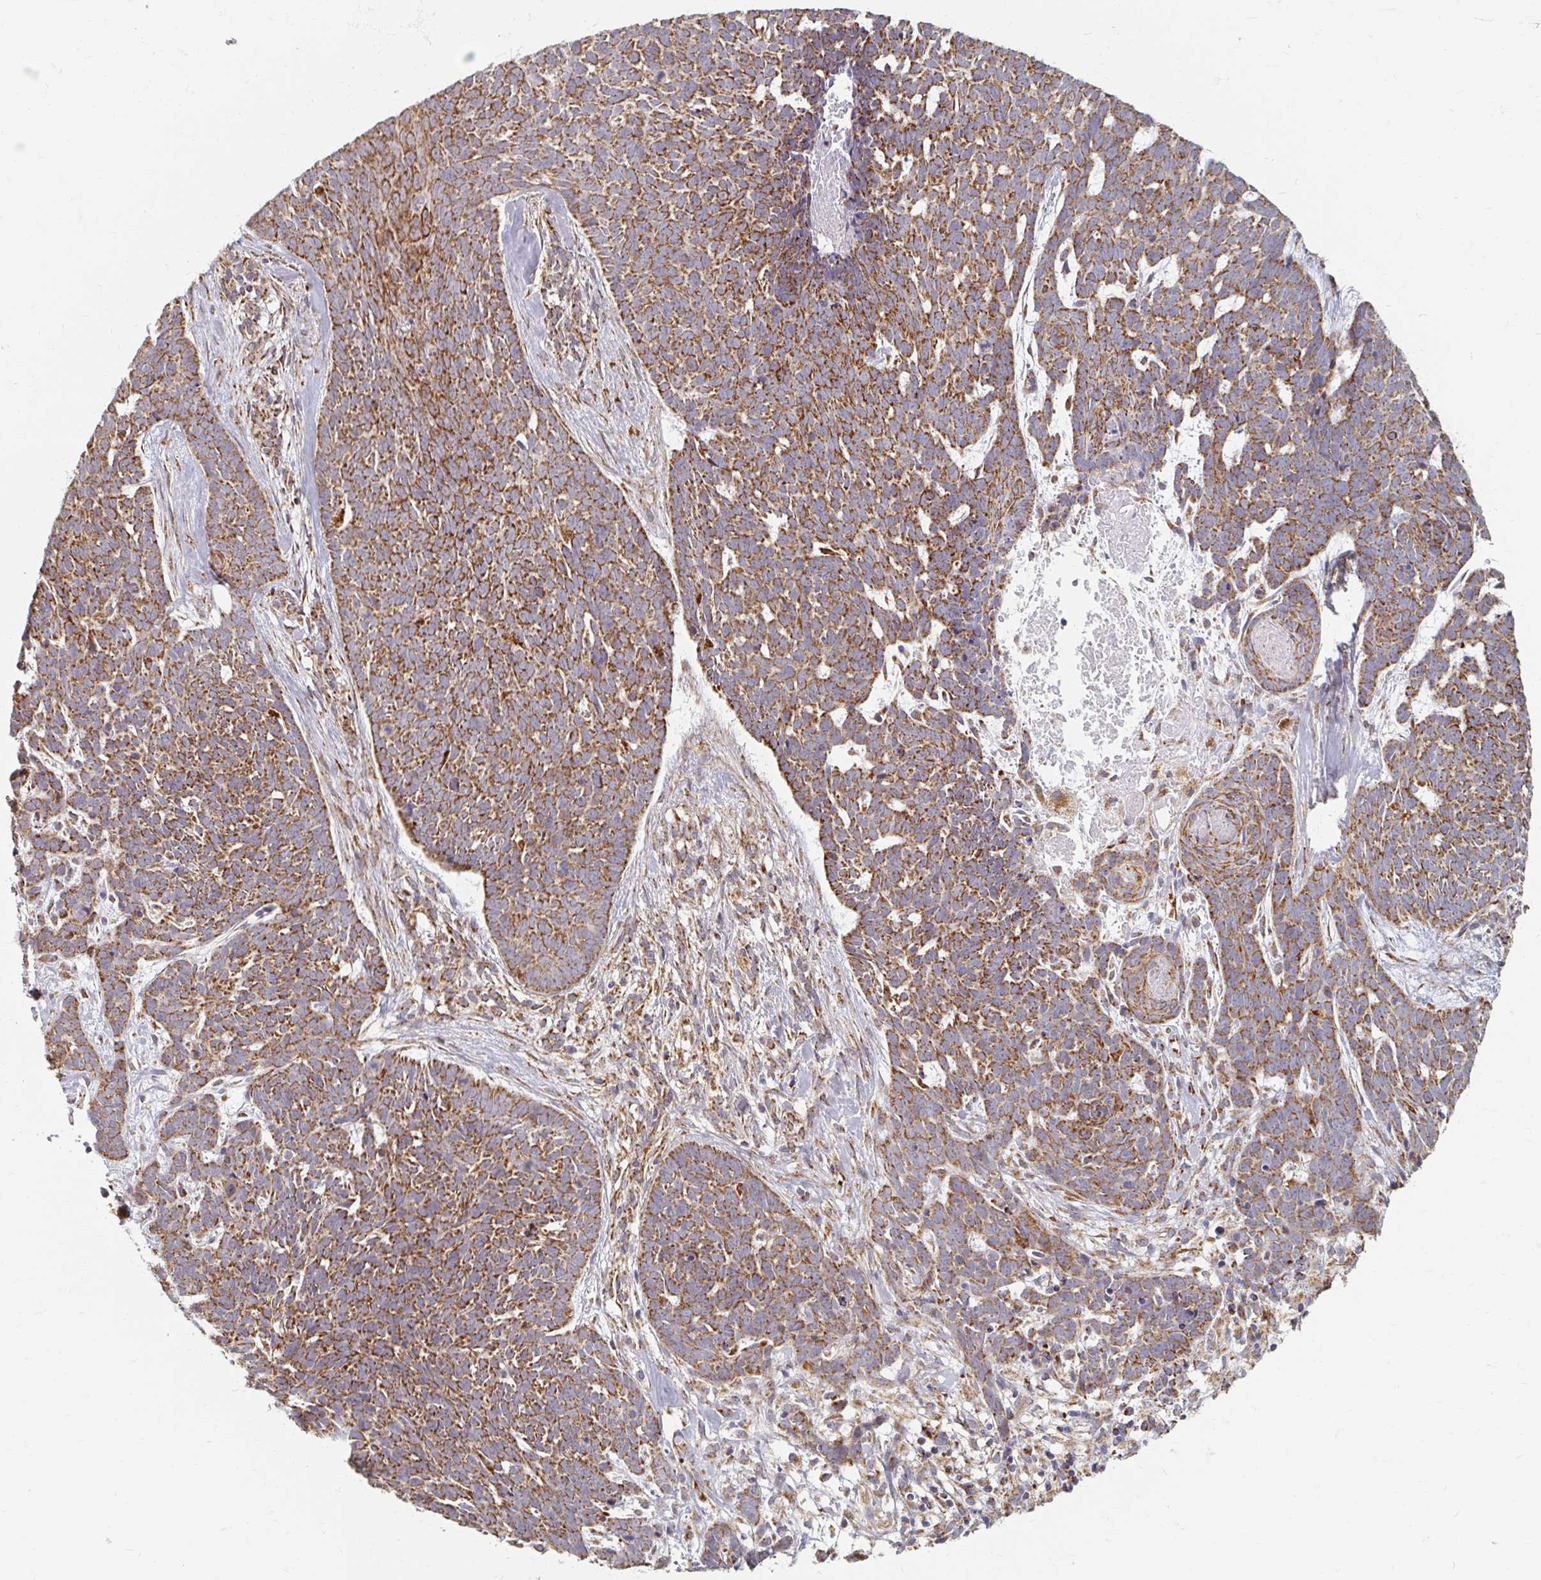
{"staining": {"intensity": "moderate", "quantity": ">75%", "location": "cytoplasmic/membranous"}, "tissue": "skin cancer", "cell_type": "Tumor cells", "image_type": "cancer", "snomed": [{"axis": "morphology", "description": "Basal cell carcinoma"}, {"axis": "topography", "description": "Skin"}], "caption": "A histopathology image showing moderate cytoplasmic/membranous positivity in about >75% of tumor cells in basal cell carcinoma (skin), as visualized by brown immunohistochemical staining.", "gene": "MAVS", "patient": {"sex": "female", "age": 78}}